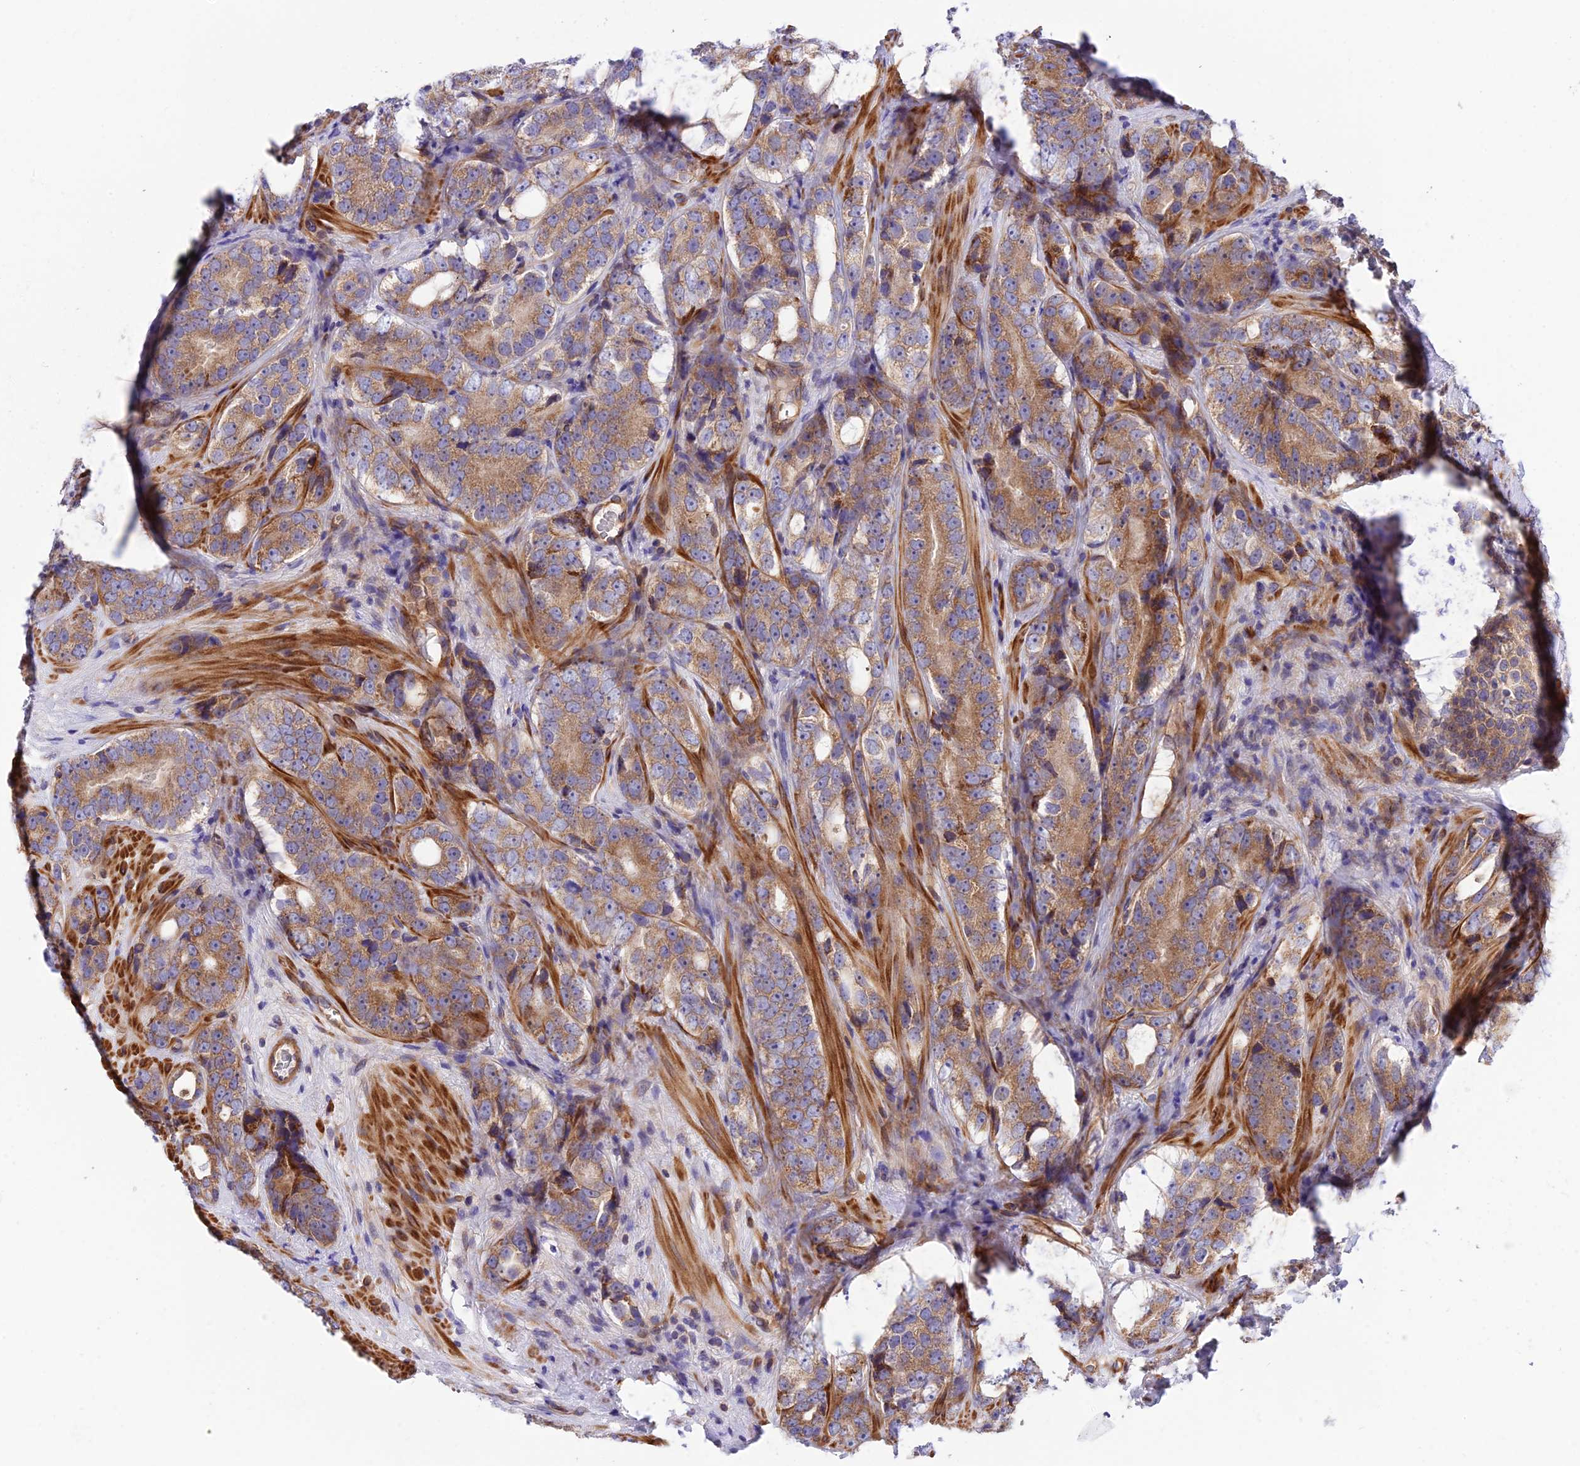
{"staining": {"intensity": "moderate", "quantity": ">75%", "location": "cytoplasmic/membranous"}, "tissue": "prostate cancer", "cell_type": "Tumor cells", "image_type": "cancer", "snomed": [{"axis": "morphology", "description": "Adenocarcinoma, High grade"}, {"axis": "topography", "description": "Prostate"}], "caption": "DAB (3,3'-diaminobenzidine) immunohistochemical staining of prostate adenocarcinoma (high-grade) shows moderate cytoplasmic/membranous protein staining in approximately >75% of tumor cells.", "gene": "TRIM43B", "patient": {"sex": "male", "age": 56}}